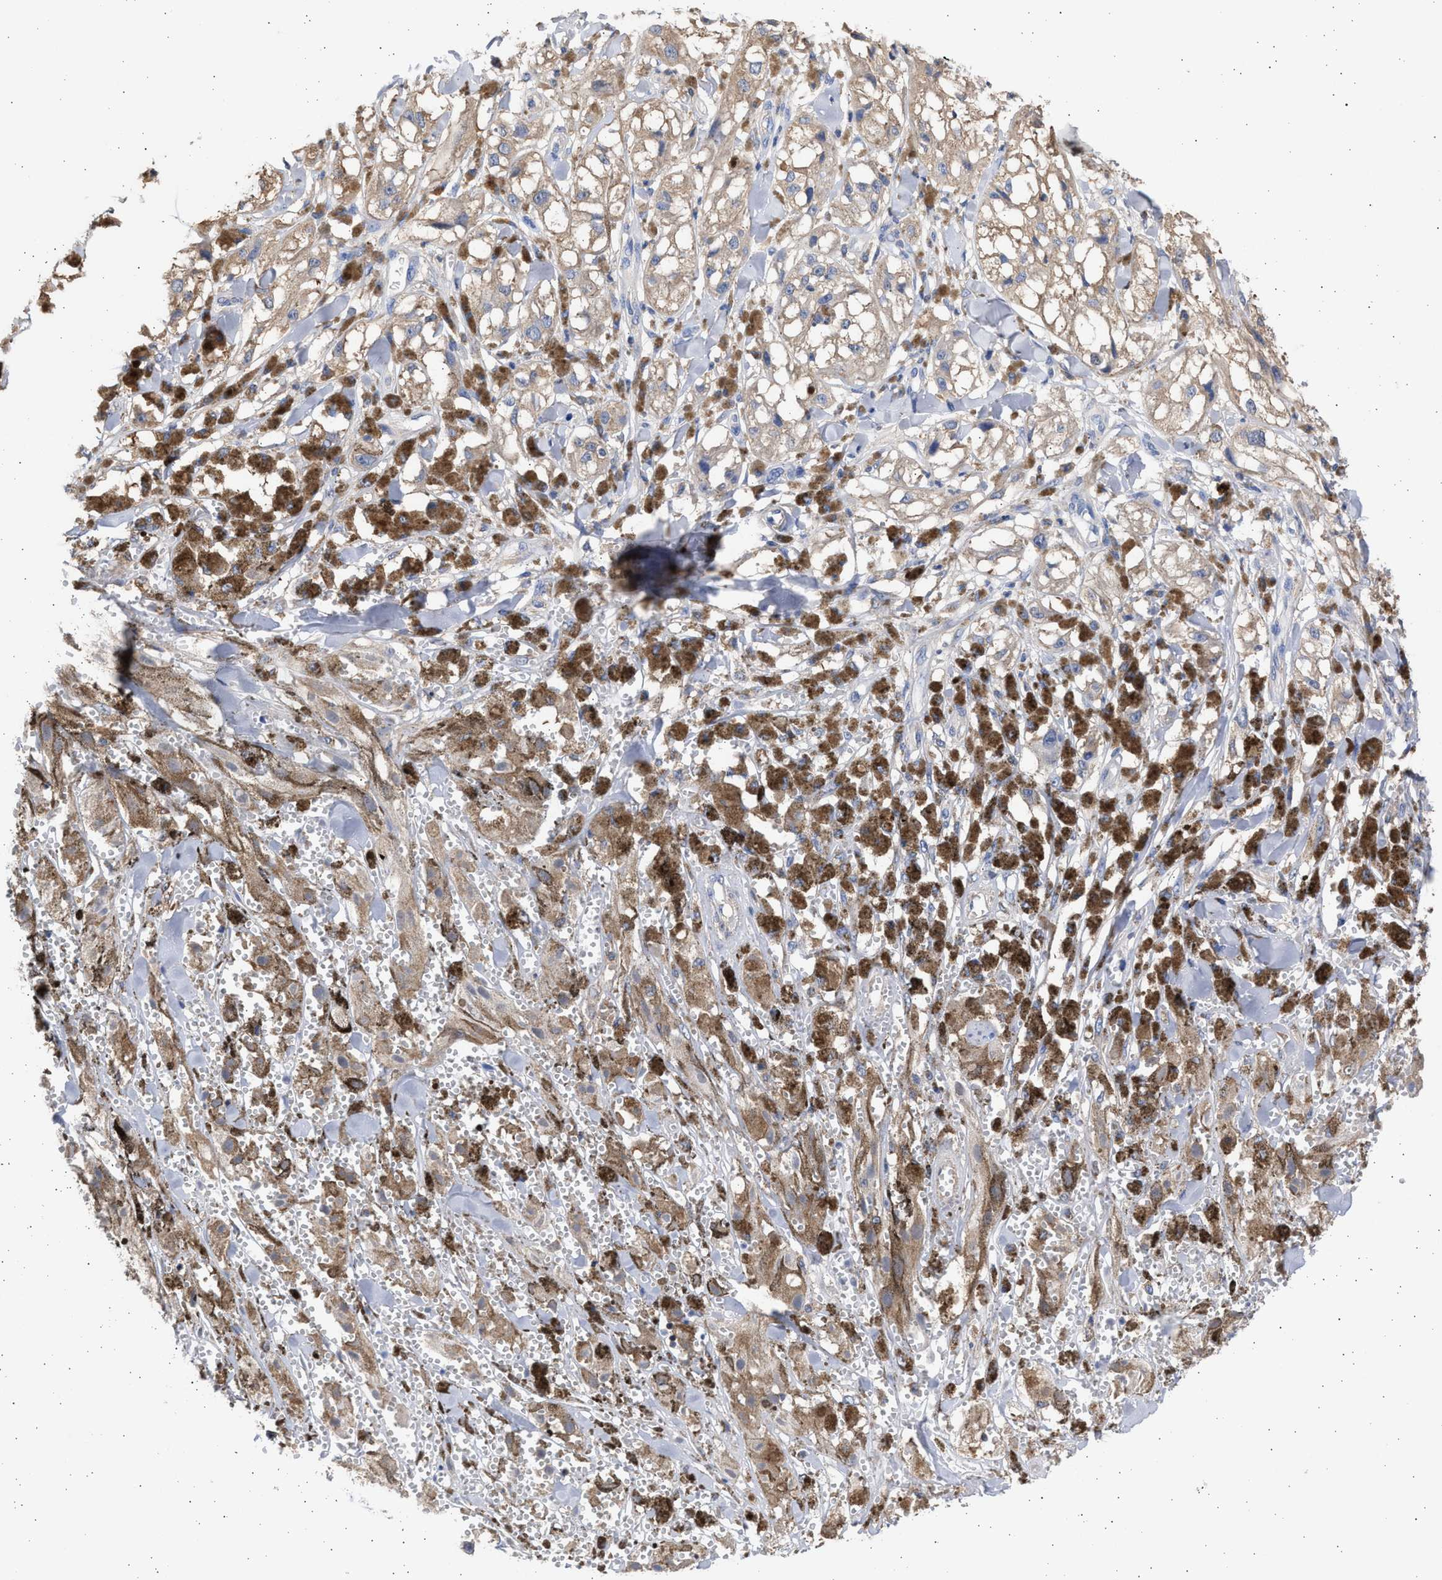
{"staining": {"intensity": "moderate", "quantity": "<25%", "location": "cytoplasmic/membranous"}, "tissue": "melanoma", "cell_type": "Tumor cells", "image_type": "cancer", "snomed": [{"axis": "morphology", "description": "Malignant melanoma, NOS"}, {"axis": "topography", "description": "Skin"}], "caption": "Tumor cells display moderate cytoplasmic/membranous positivity in about <25% of cells in malignant melanoma.", "gene": "ALDOC", "patient": {"sex": "male", "age": 88}}